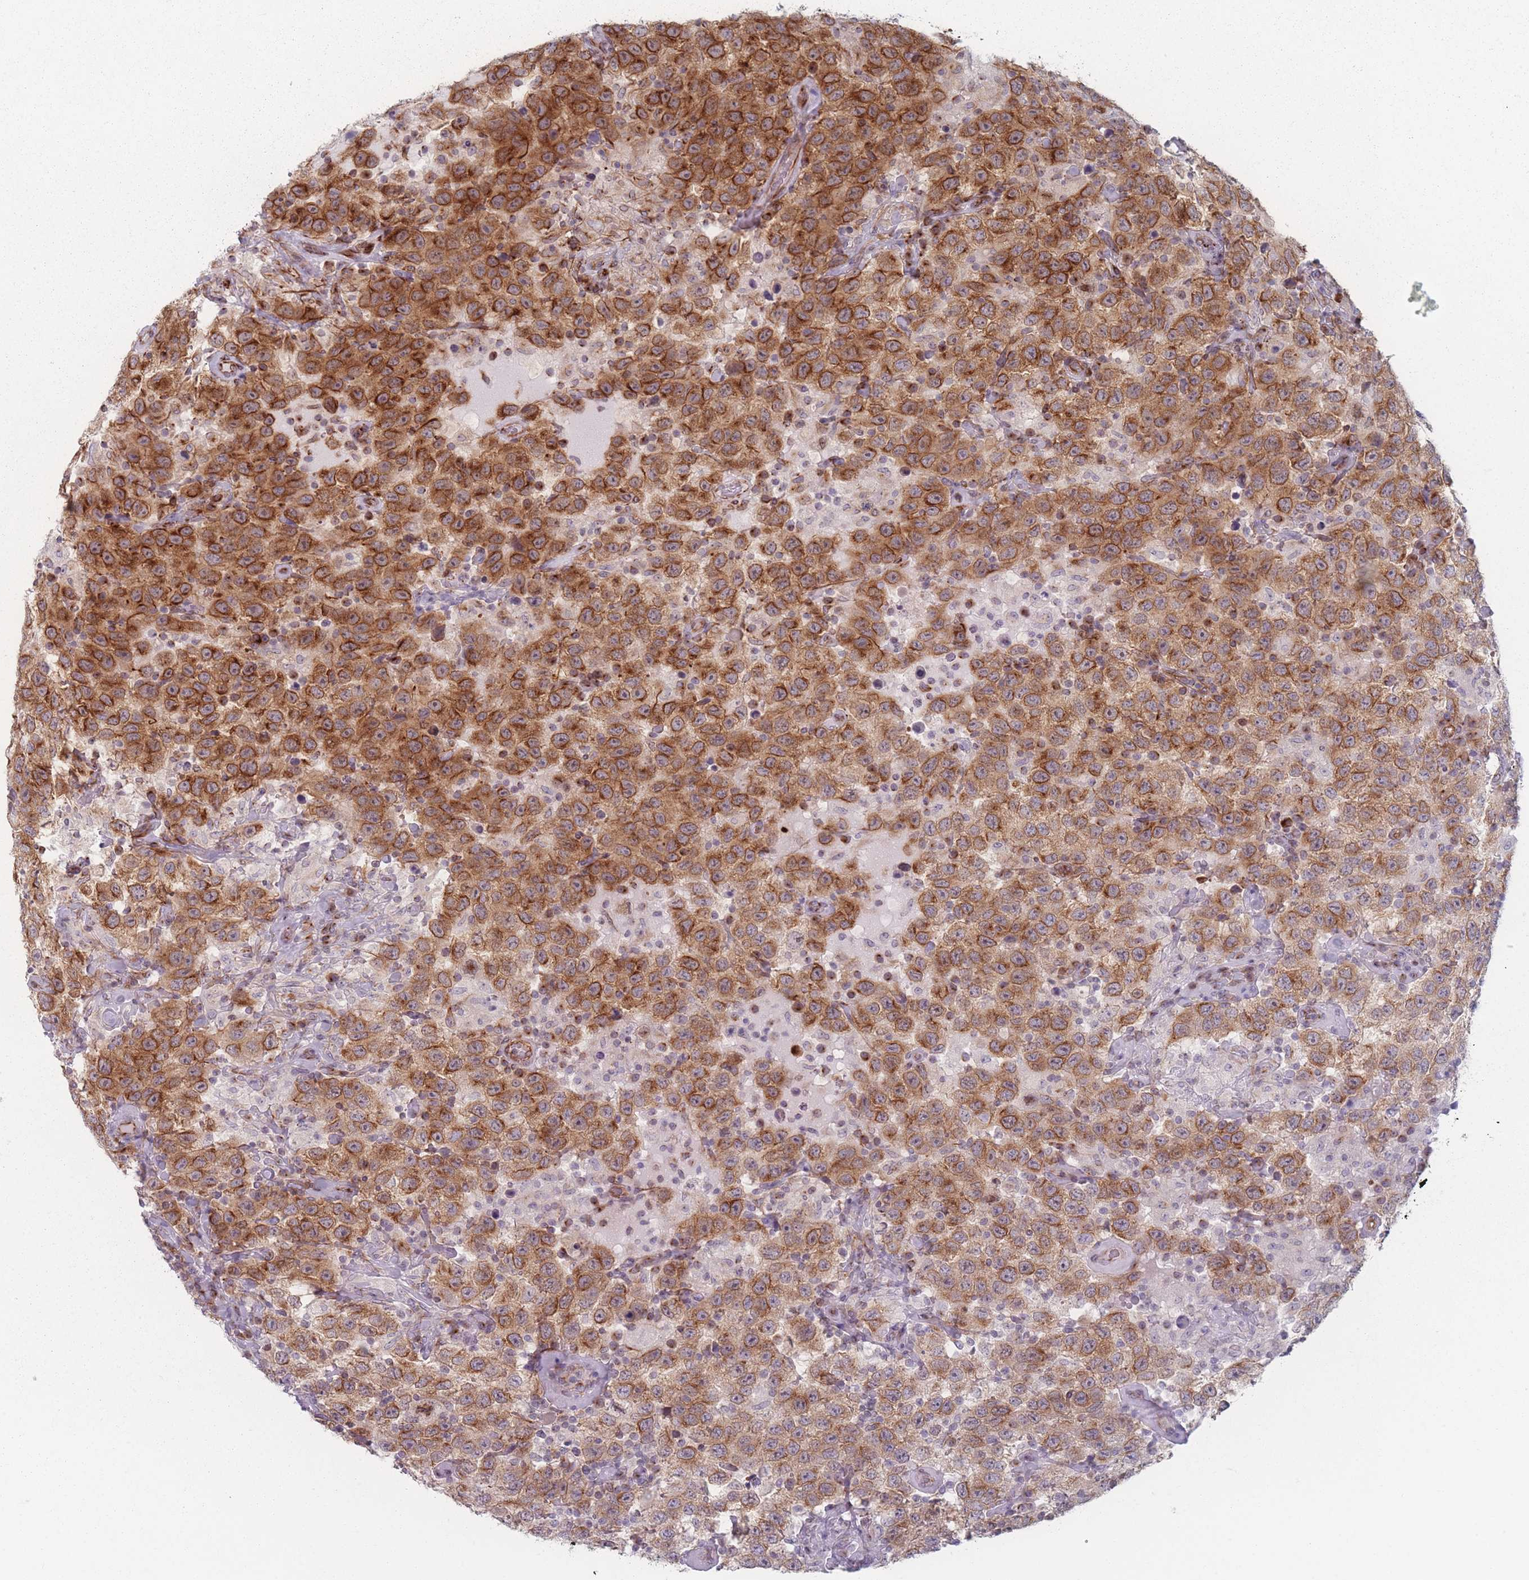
{"staining": {"intensity": "moderate", "quantity": ">75%", "location": "cytoplasmic/membranous"}, "tissue": "testis cancer", "cell_type": "Tumor cells", "image_type": "cancer", "snomed": [{"axis": "morphology", "description": "Seminoma, NOS"}, {"axis": "topography", "description": "Testis"}], "caption": "Moderate cytoplasmic/membranous staining for a protein is present in about >75% of tumor cells of testis cancer (seminoma) using immunohistochemistry.", "gene": "RNF4", "patient": {"sex": "male", "age": 41}}